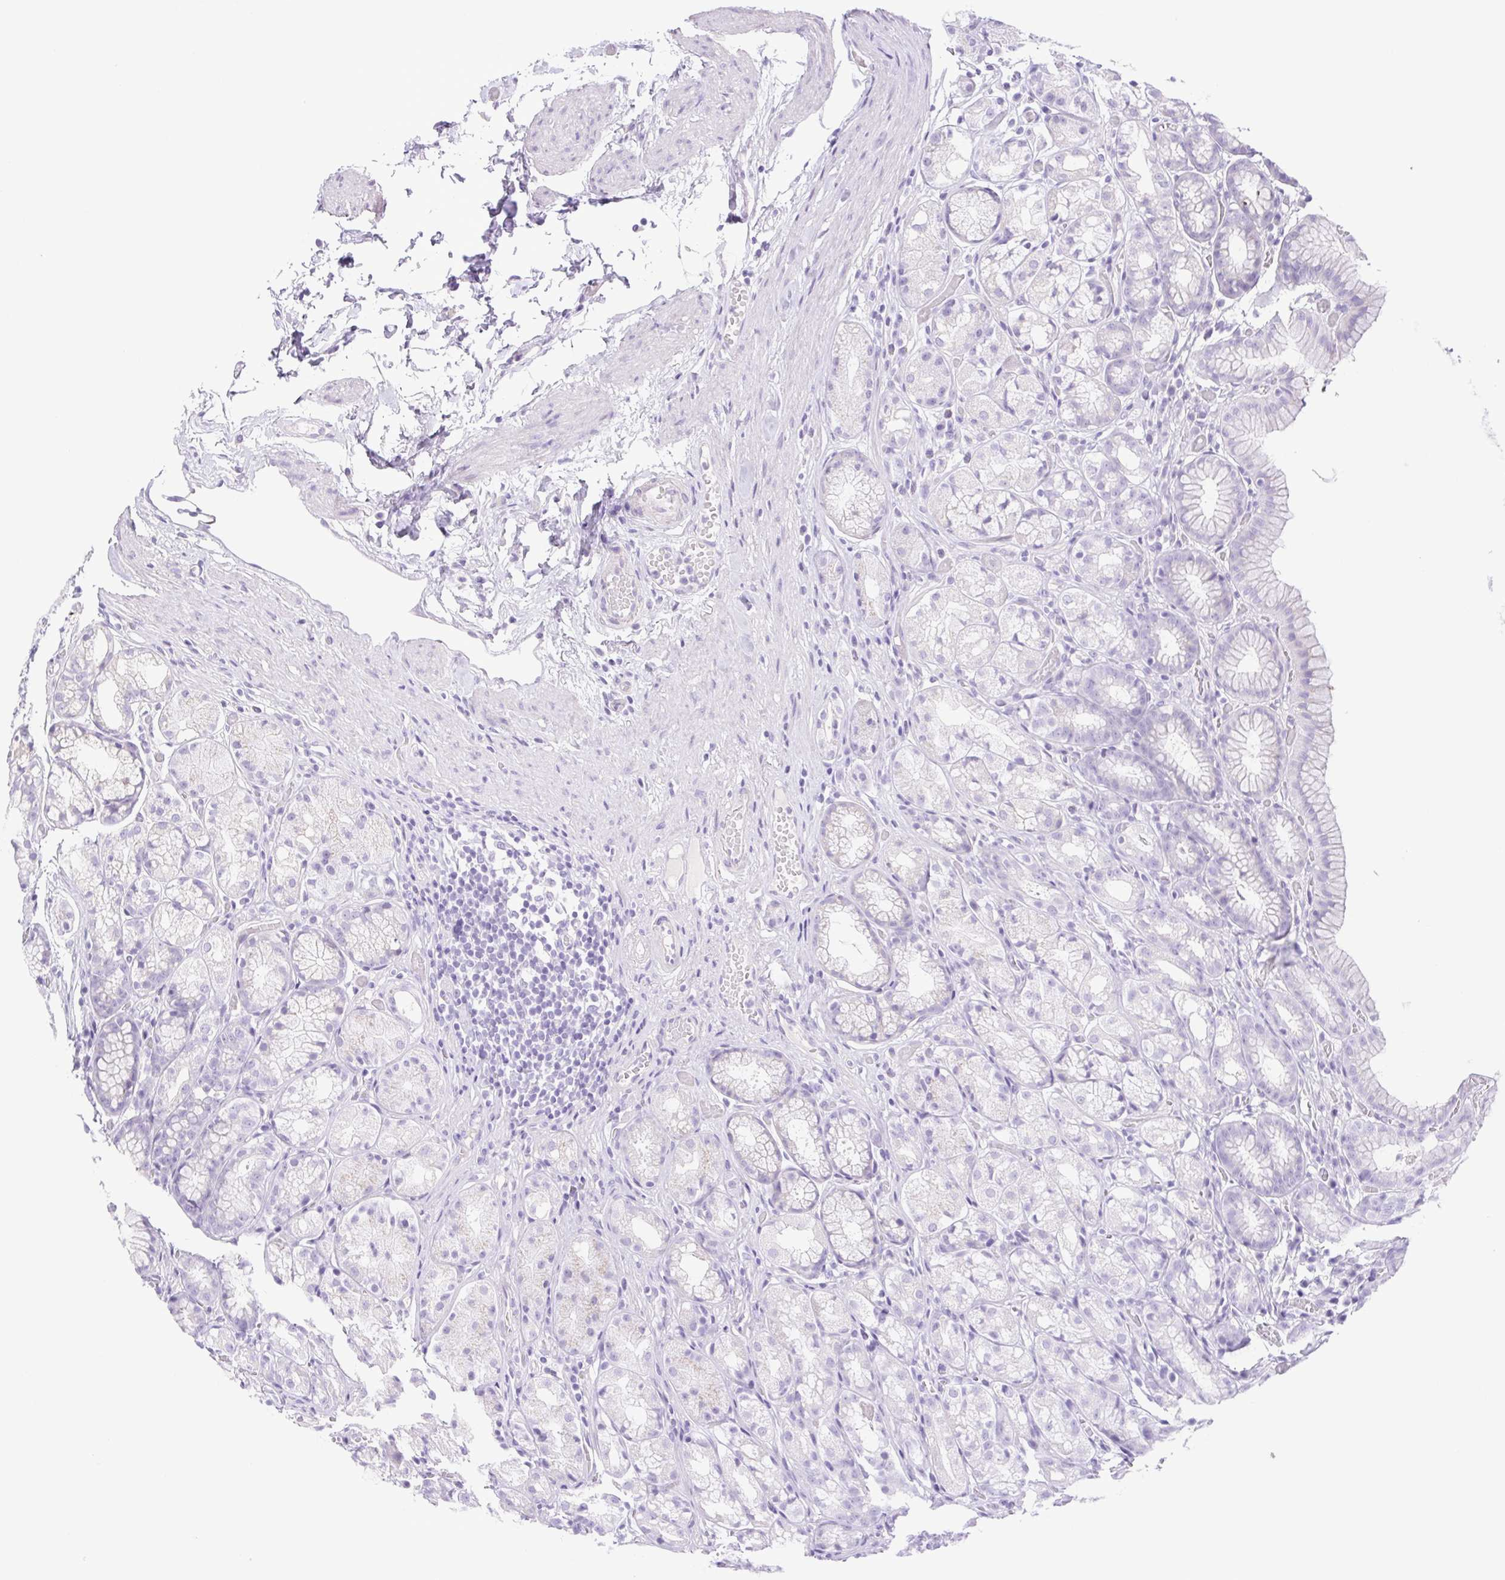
{"staining": {"intensity": "negative", "quantity": "none", "location": "none"}, "tissue": "stomach", "cell_type": "Glandular cells", "image_type": "normal", "snomed": [{"axis": "morphology", "description": "Normal tissue, NOS"}, {"axis": "topography", "description": "Stomach"}], "caption": "An immunohistochemistry micrograph of normal stomach is shown. There is no staining in glandular cells of stomach.", "gene": "CDSN", "patient": {"sex": "male", "age": 70}}